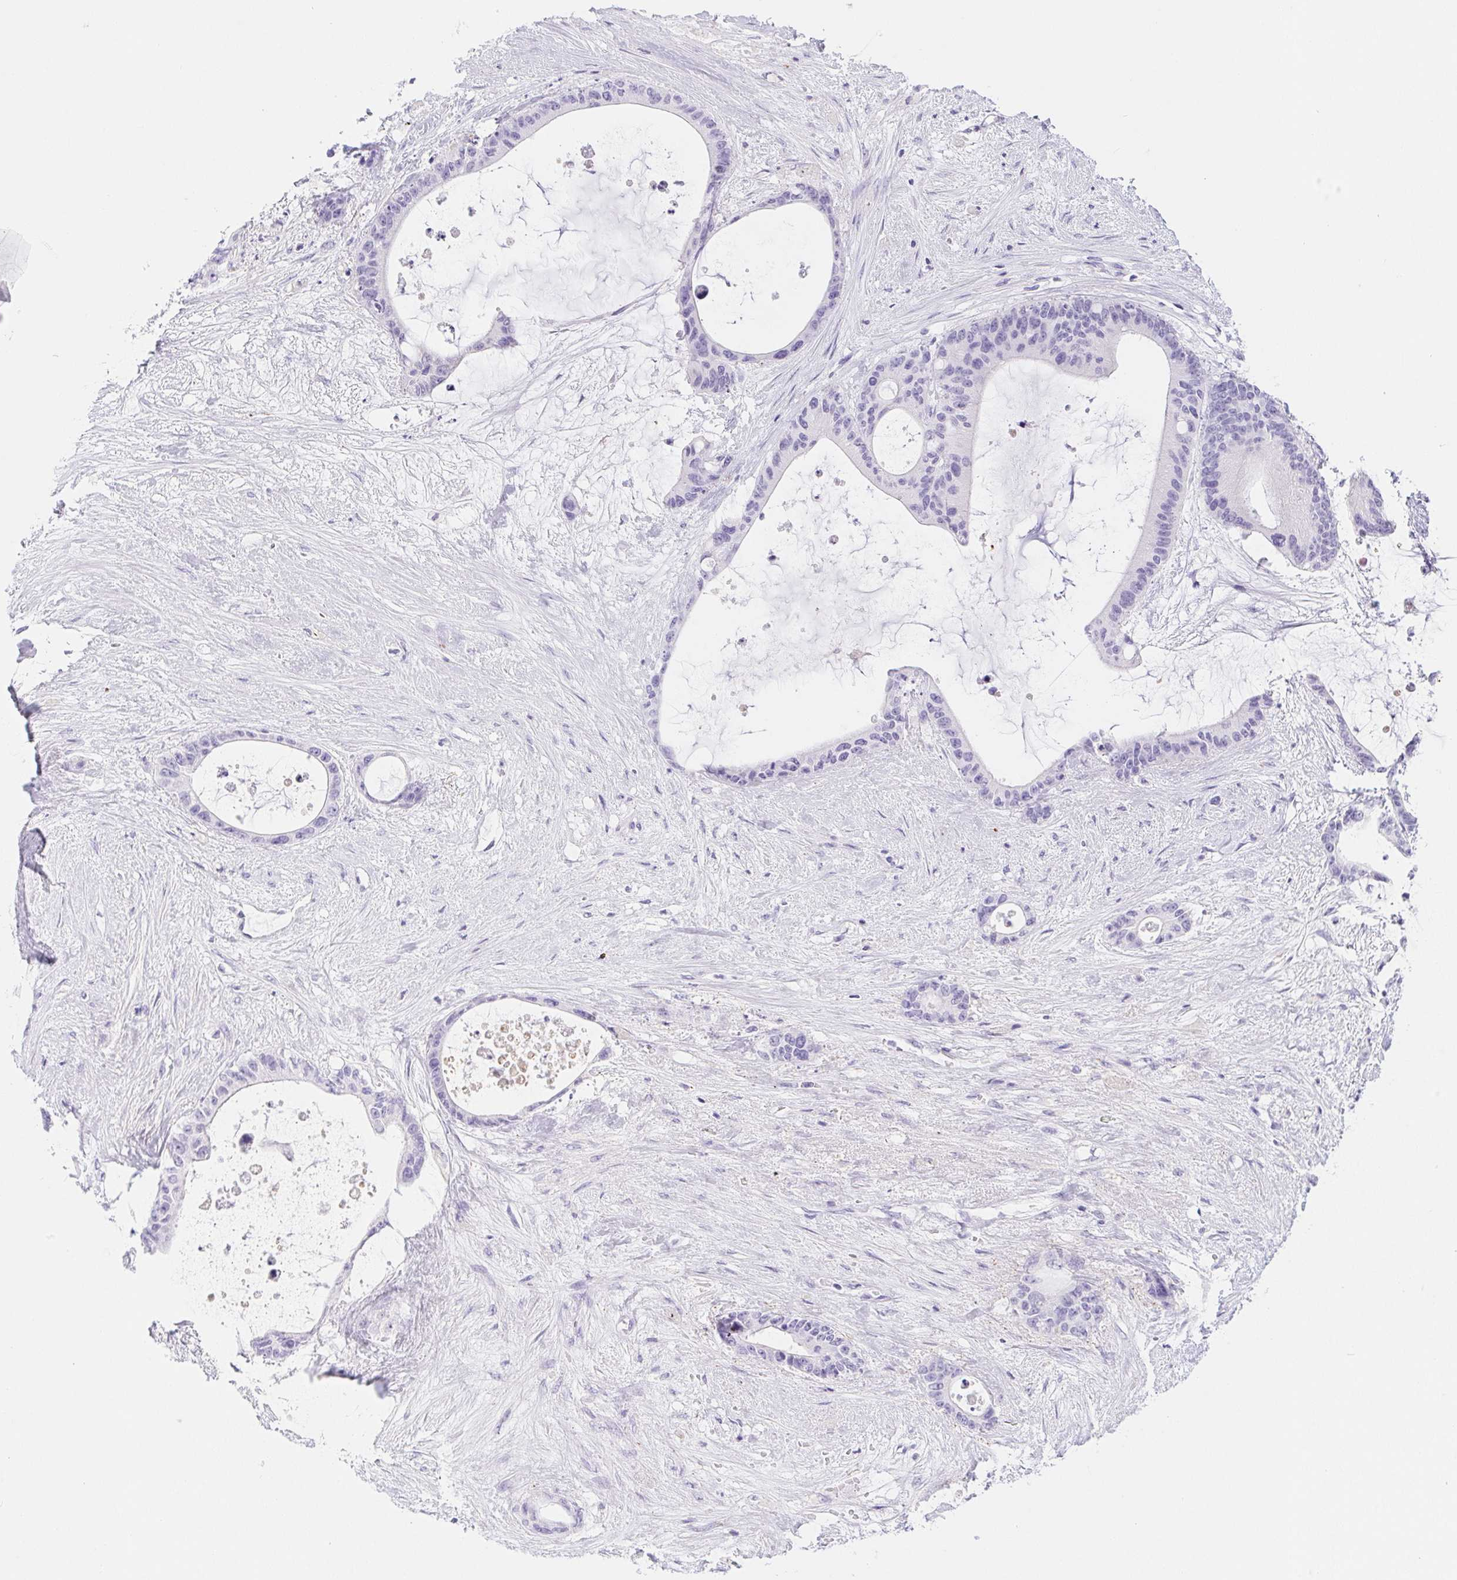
{"staining": {"intensity": "negative", "quantity": "none", "location": "none"}, "tissue": "liver cancer", "cell_type": "Tumor cells", "image_type": "cancer", "snomed": [{"axis": "morphology", "description": "Normal tissue, NOS"}, {"axis": "morphology", "description": "Cholangiocarcinoma"}, {"axis": "topography", "description": "Liver"}, {"axis": "topography", "description": "Peripheral nerve tissue"}], "caption": "There is no significant staining in tumor cells of liver cholangiocarcinoma. (IHC, brightfield microscopy, high magnification).", "gene": "PNLIP", "patient": {"sex": "female", "age": 73}}